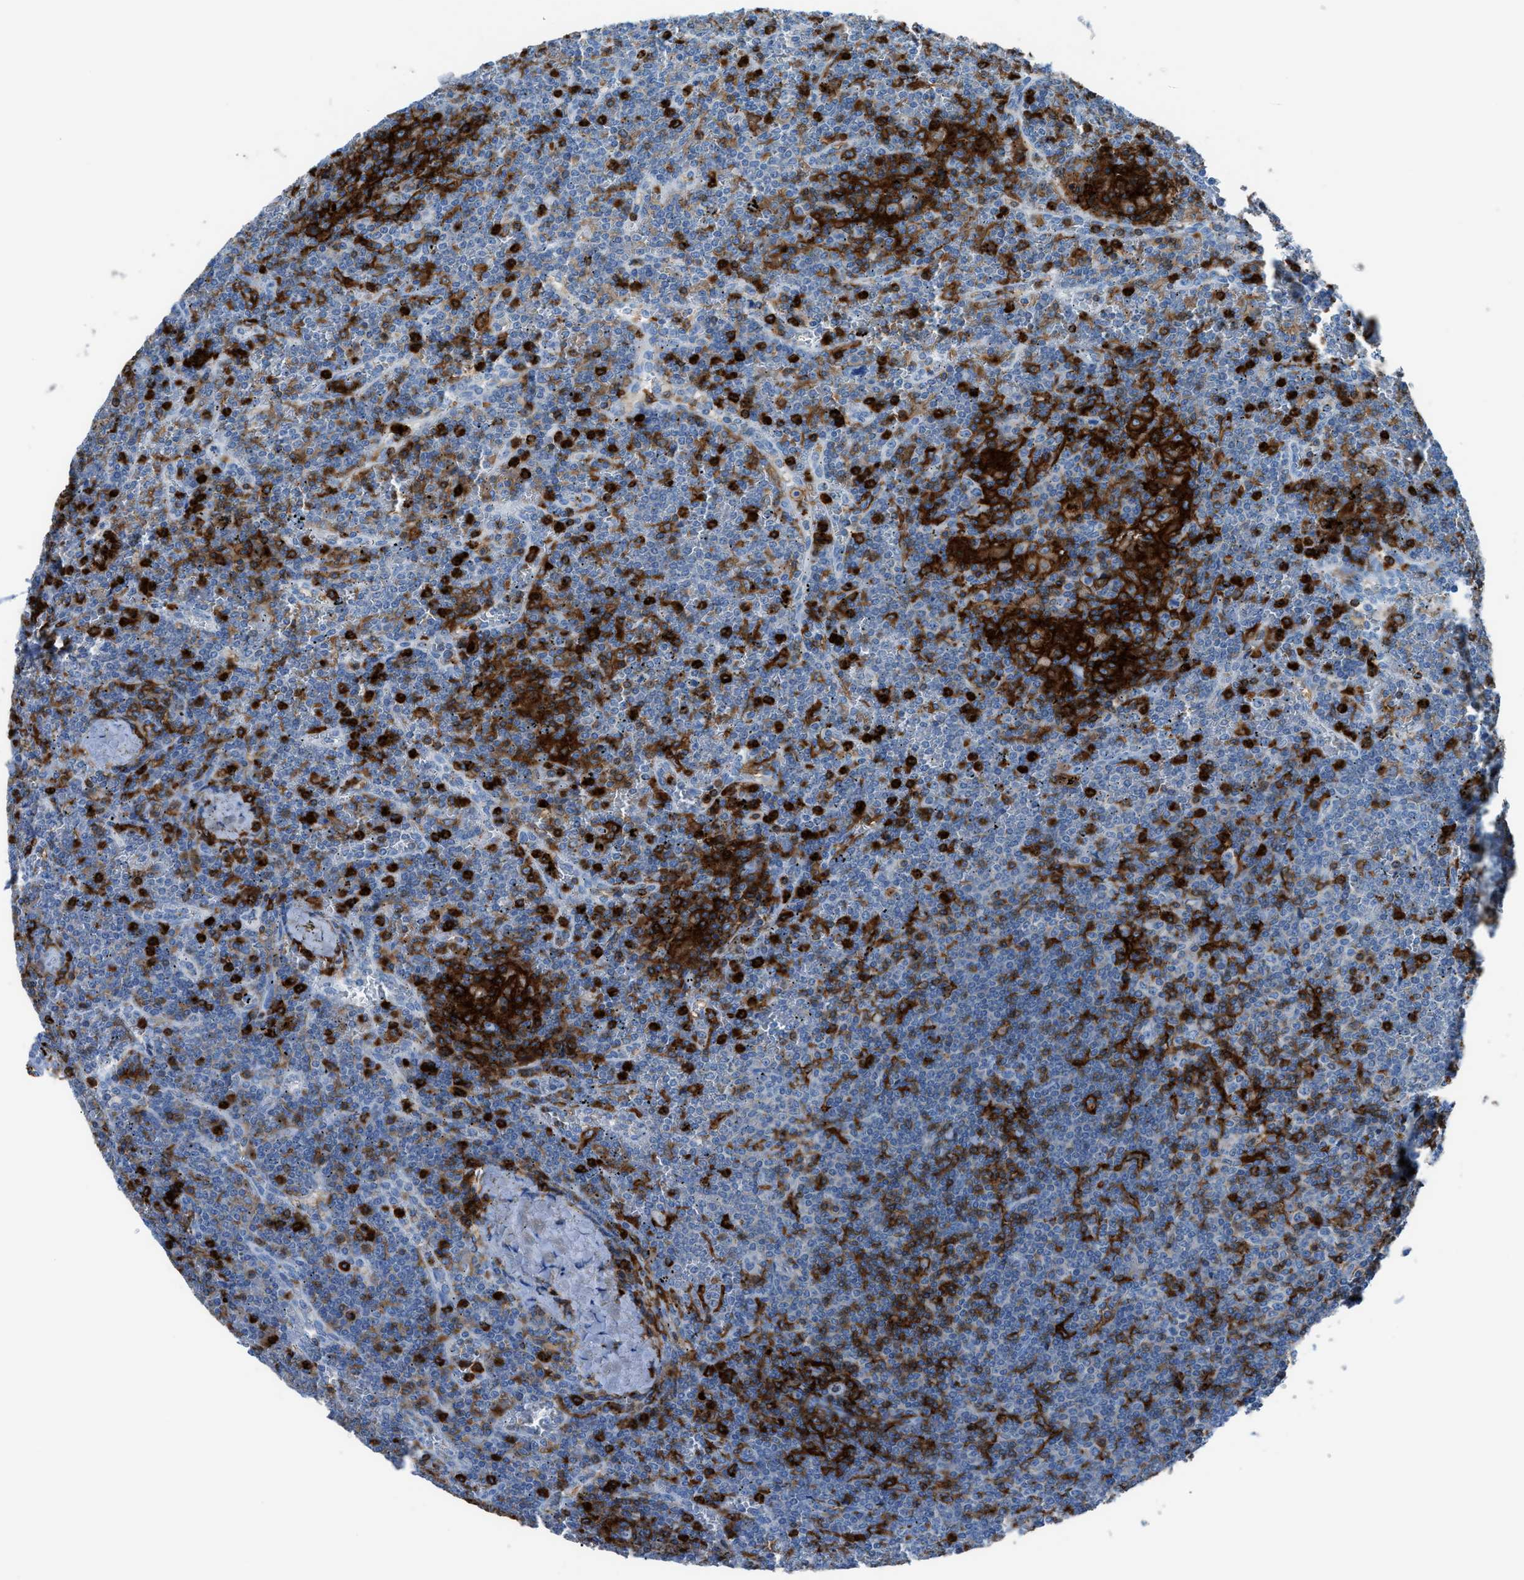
{"staining": {"intensity": "negative", "quantity": "none", "location": "none"}, "tissue": "lymphoma", "cell_type": "Tumor cells", "image_type": "cancer", "snomed": [{"axis": "morphology", "description": "Malignant lymphoma, non-Hodgkin's type, Low grade"}, {"axis": "topography", "description": "Spleen"}], "caption": "Protein analysis of lymphoma displays no significant staining in tumor cells.", "gene": "ITGB2", "patient": {"sex": "female", "age": 19}}